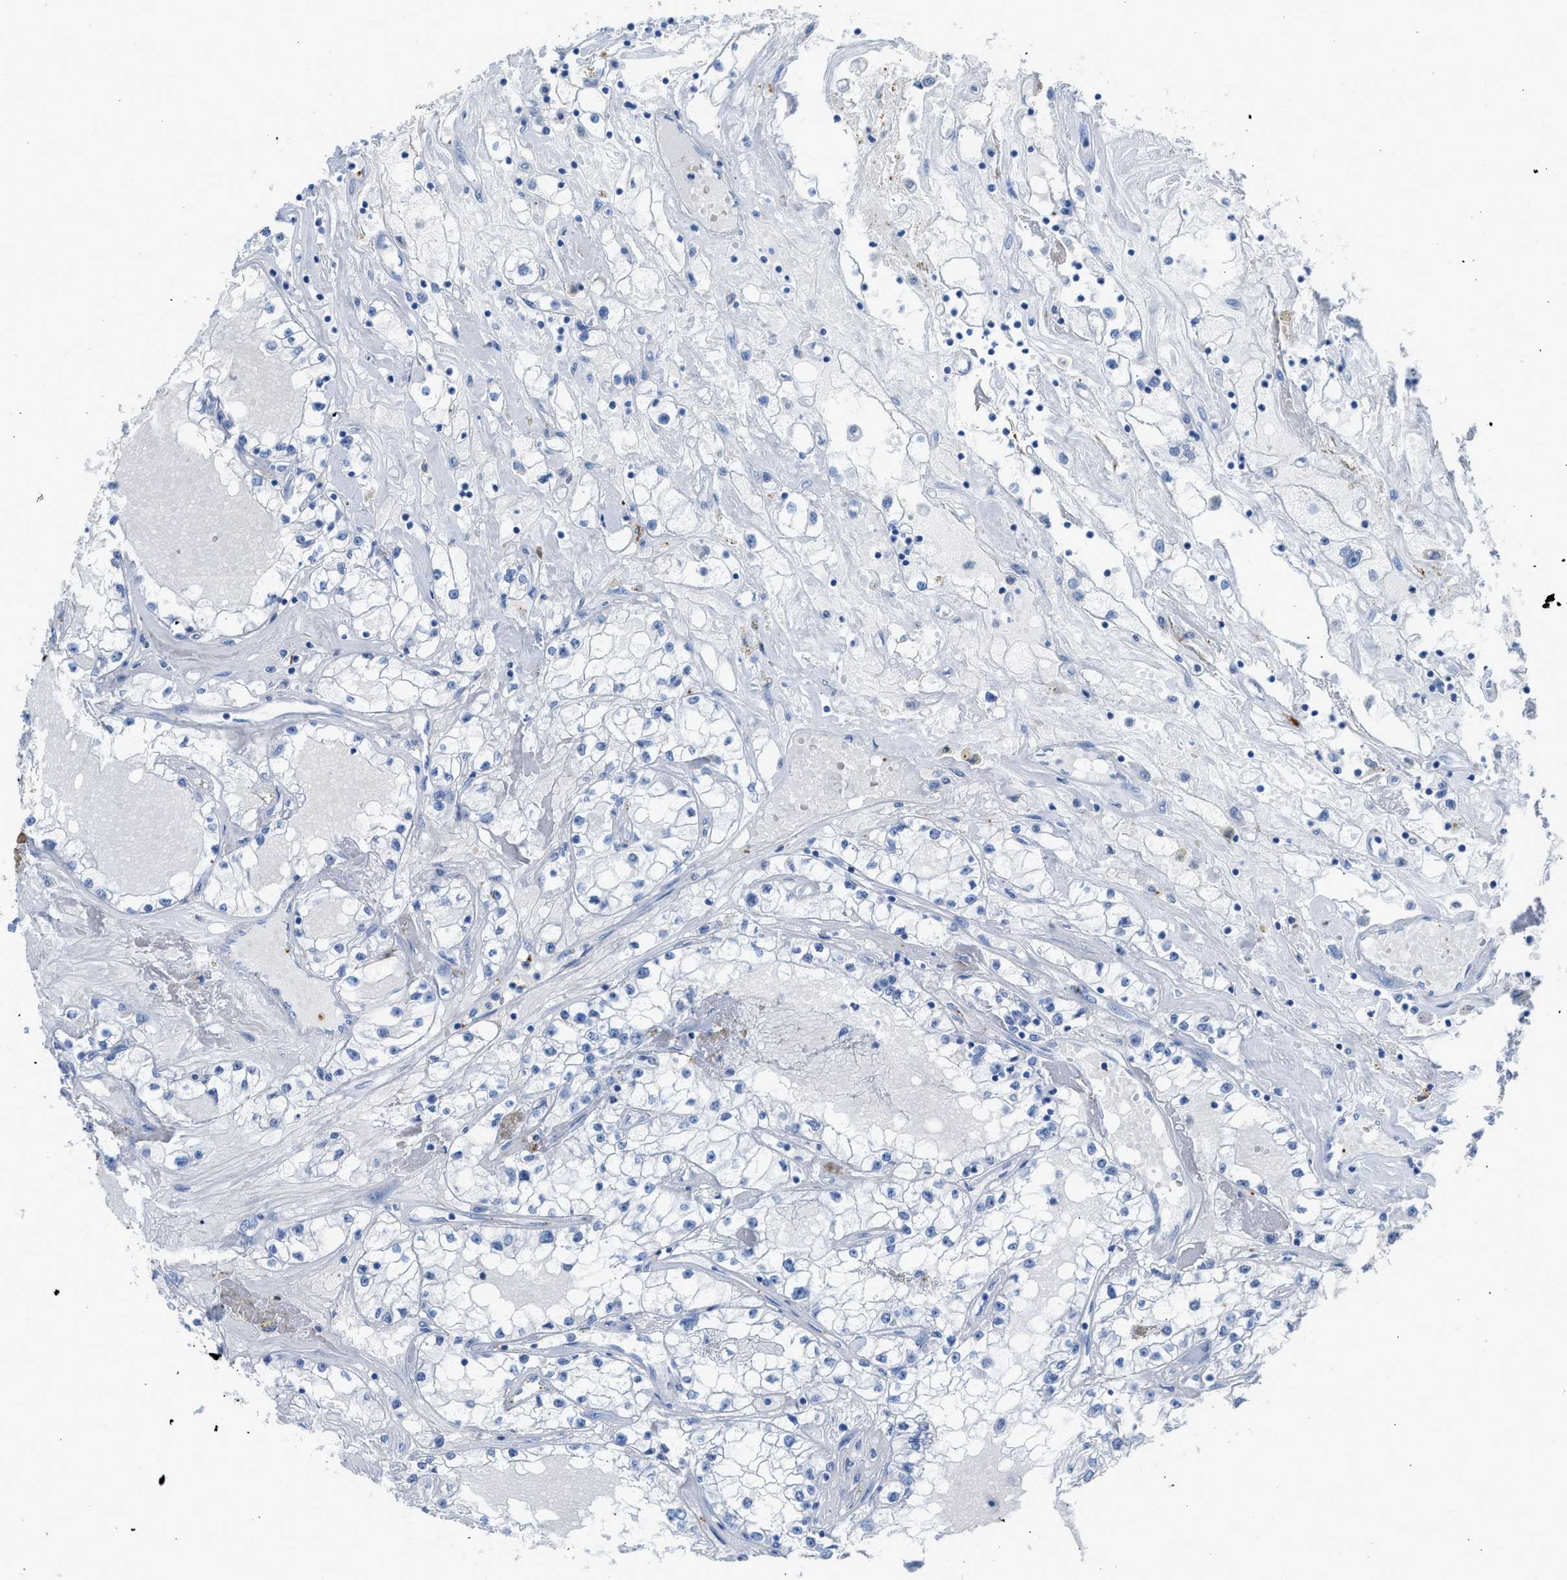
{"staining": {"intensity": "negative", "quantity": "none", "location": "none"}, "tissue": "renal cancer", "cell_type": "Tumor cells", "image_type": "cancer", "snomed": [{"axis": "morphology", "description": "Adenocarcinoma, NOS"}, {"axis": "topography", "description": "Kidney"}], "caption": "Adenocarcinoma (renal) was stained to show a protein in brown. There is no significant positivity in tumor cells.", "gene": "FAIM2", "patient": {"sex": "male", "age": 56}}